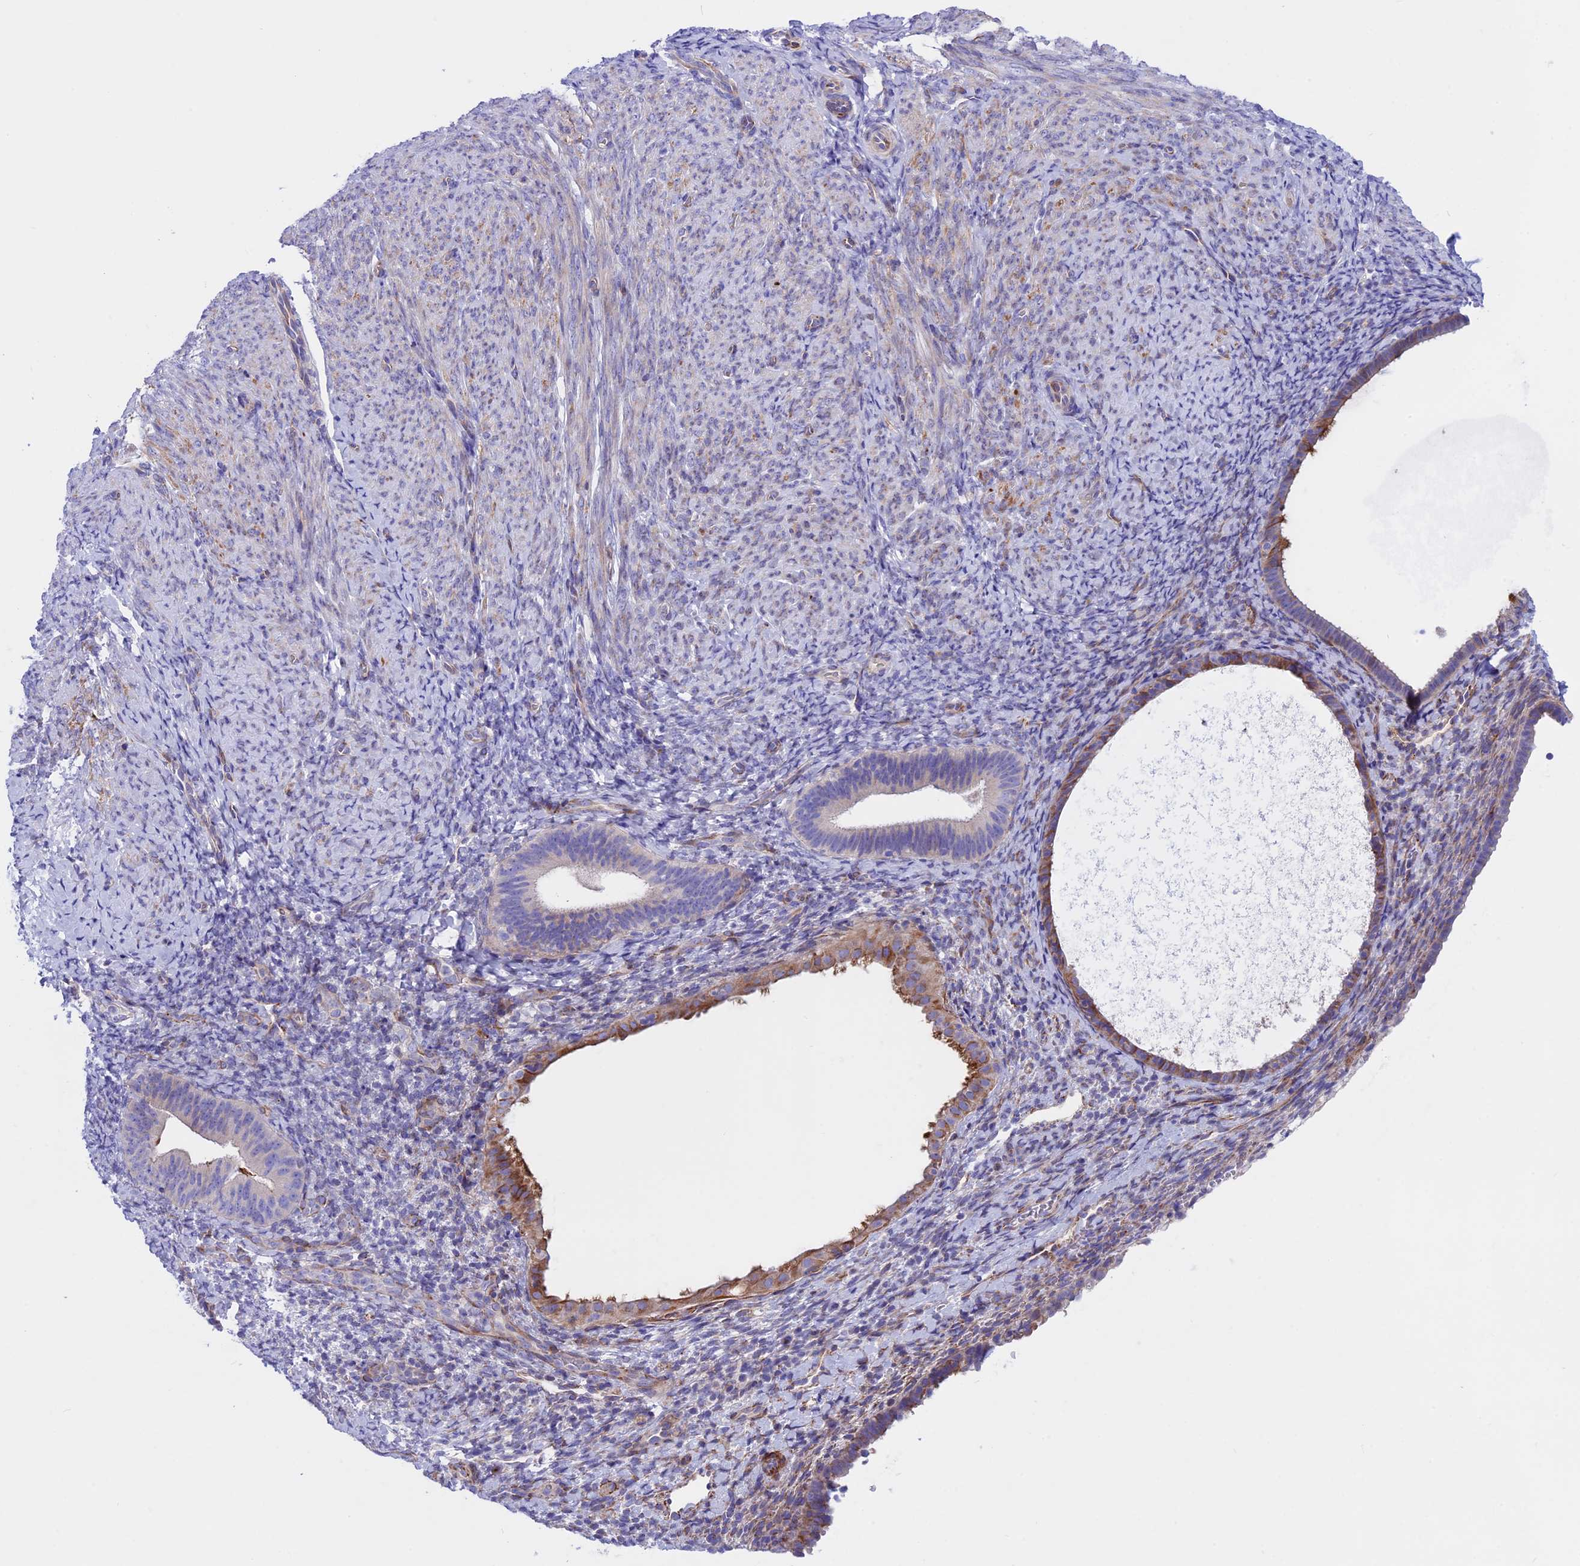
{"staining": {"intensity": "negative", "quantity": "none", "location": "none"}, "tissue": "endometrium", "cell_type": "Cells in endometrial stroma", "image_type": "normal", "snomed": [{"axis": "morphology", "description": "Normal tissue, NOS"}, {"axis": "topography", "description": "Endometrium"}], "caption": "Endometrium stained for a protein using IHC displays no staining cells in endometrial stroma.", "gene": "TMEM138", "patient": {"sex": "female", "age": 65}}